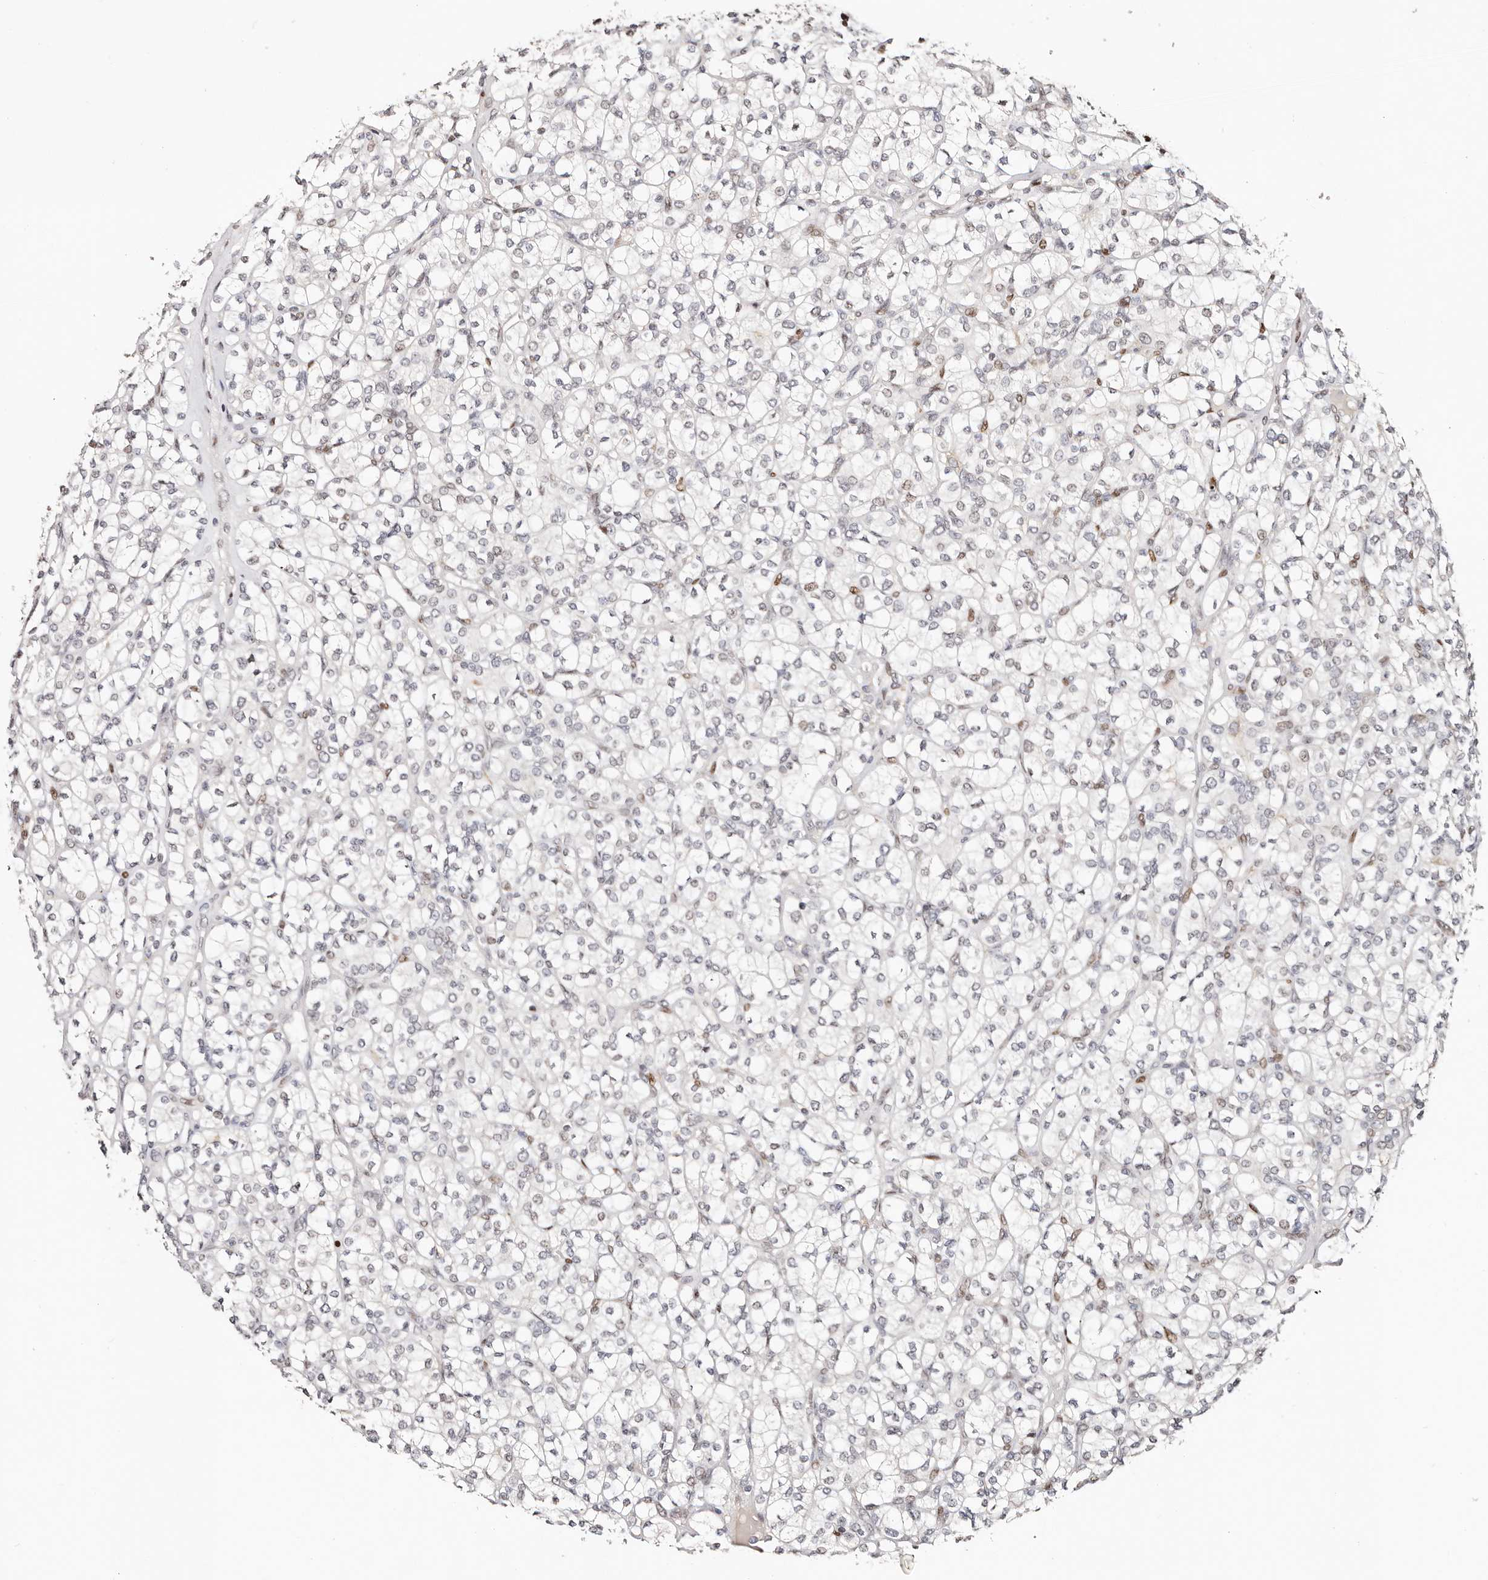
{"staining": {"intensity": "negative", "quantity": "none", "location": "none"}, "tissue": "renal cancer", "cell_type": "Tumor cells", "image_type": "cancer", "snomed": [{"axis": "morphology", "description": "Adenocarcinoma, NOS"}, {"axis": "topography", "description": "Kidney"}], "caption": "Tumor cells show no significant expression in renal cancer.", "gene": "IQGAP3", "patient": {"sex": "male", "age": 77}}